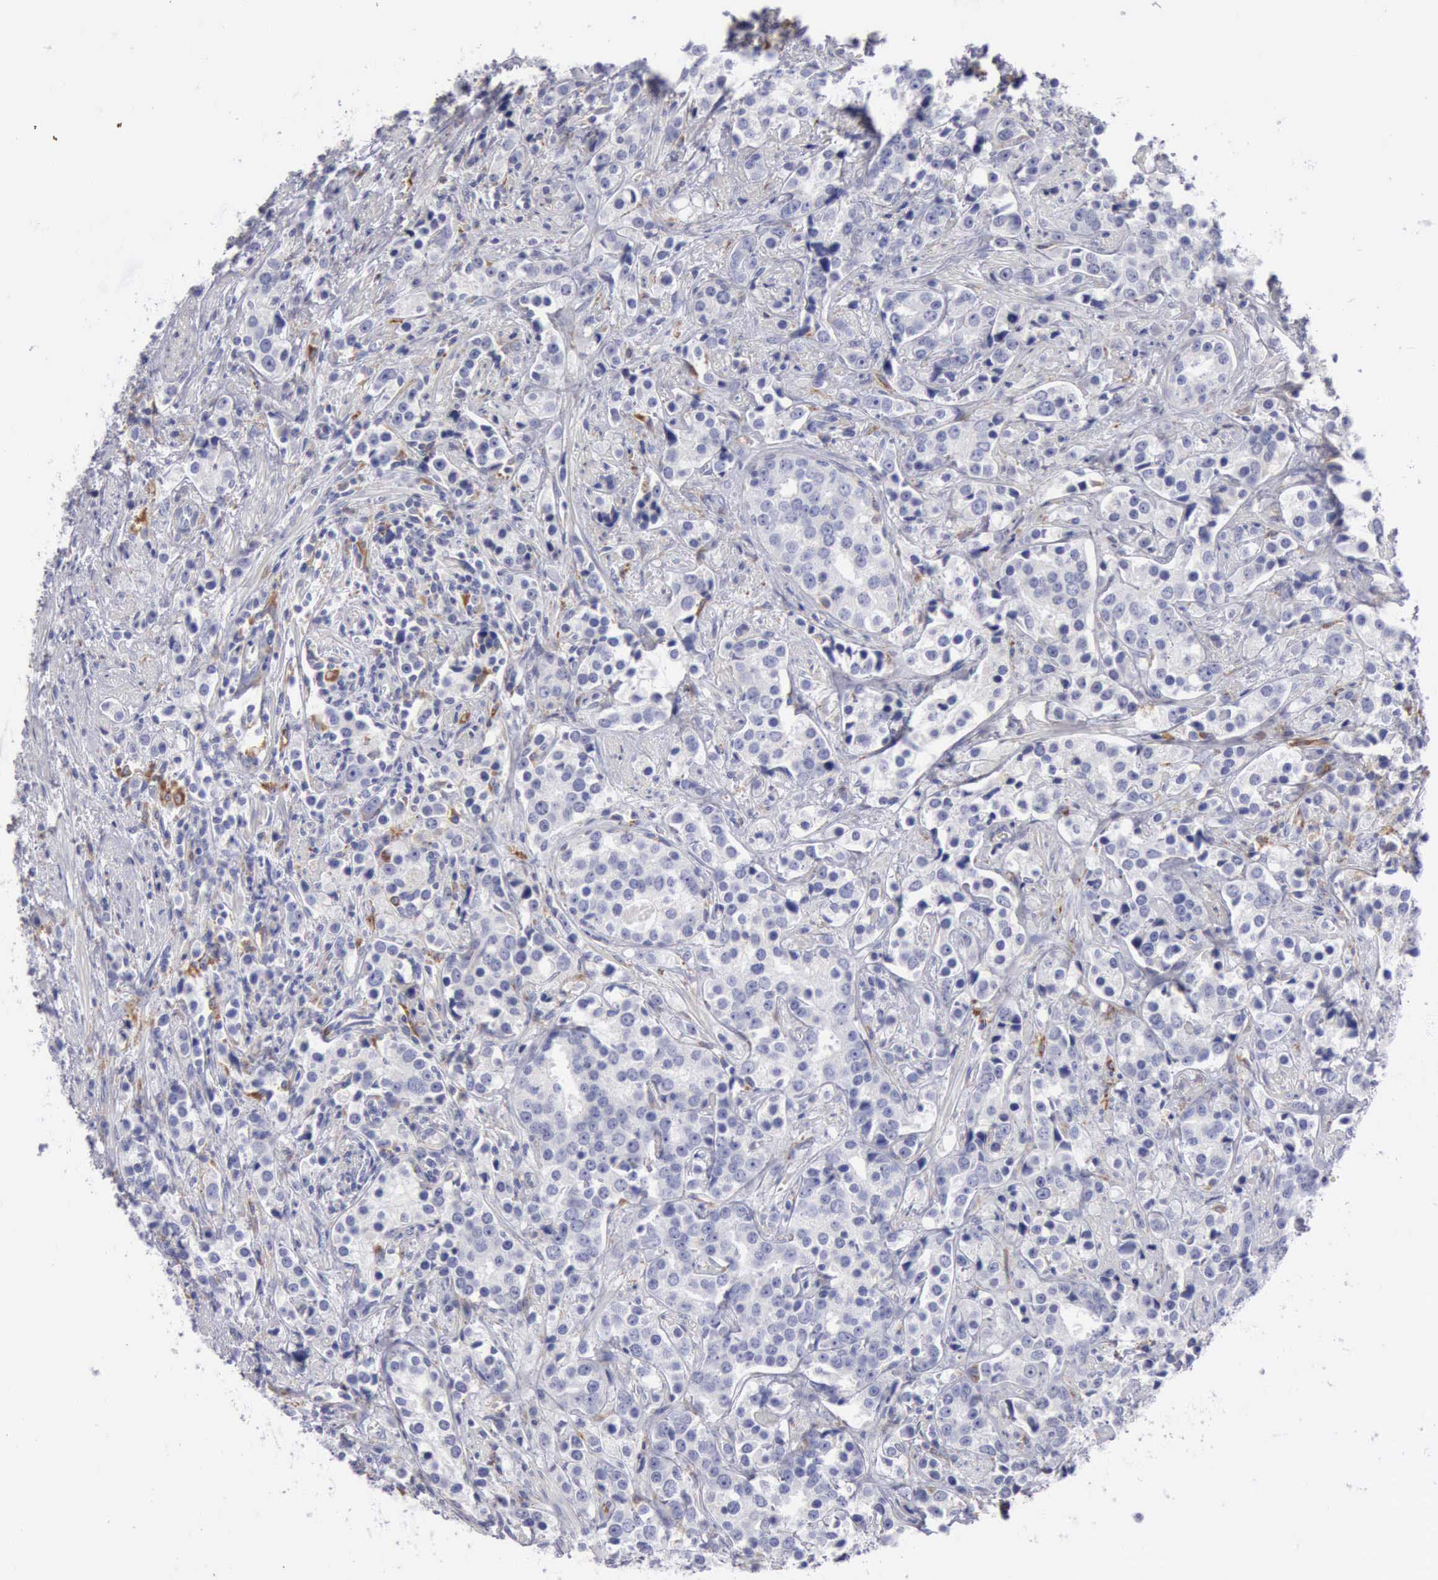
{"staining": {"intensity": "negative", "quantity": "none", "location": "none"}, "tissue": "prostate cancer", "cell_type": "Tumor cells", "image_type": "cancer", "snomed": [{"axis": "morphology", "description": "Adenocarcinoma, High grade"}, {"axis": "topography", "description": "Prostate"}], "caption": "High power microscopy photomicrograph of an immunohistochemistry (IHC) photomicrograph of adenocarcinoma (high-grade) (prostate), revealing no significant positivity in tumor cells.", "gene": "CTSS", "patient": {"sex": "male", "age": 71}}